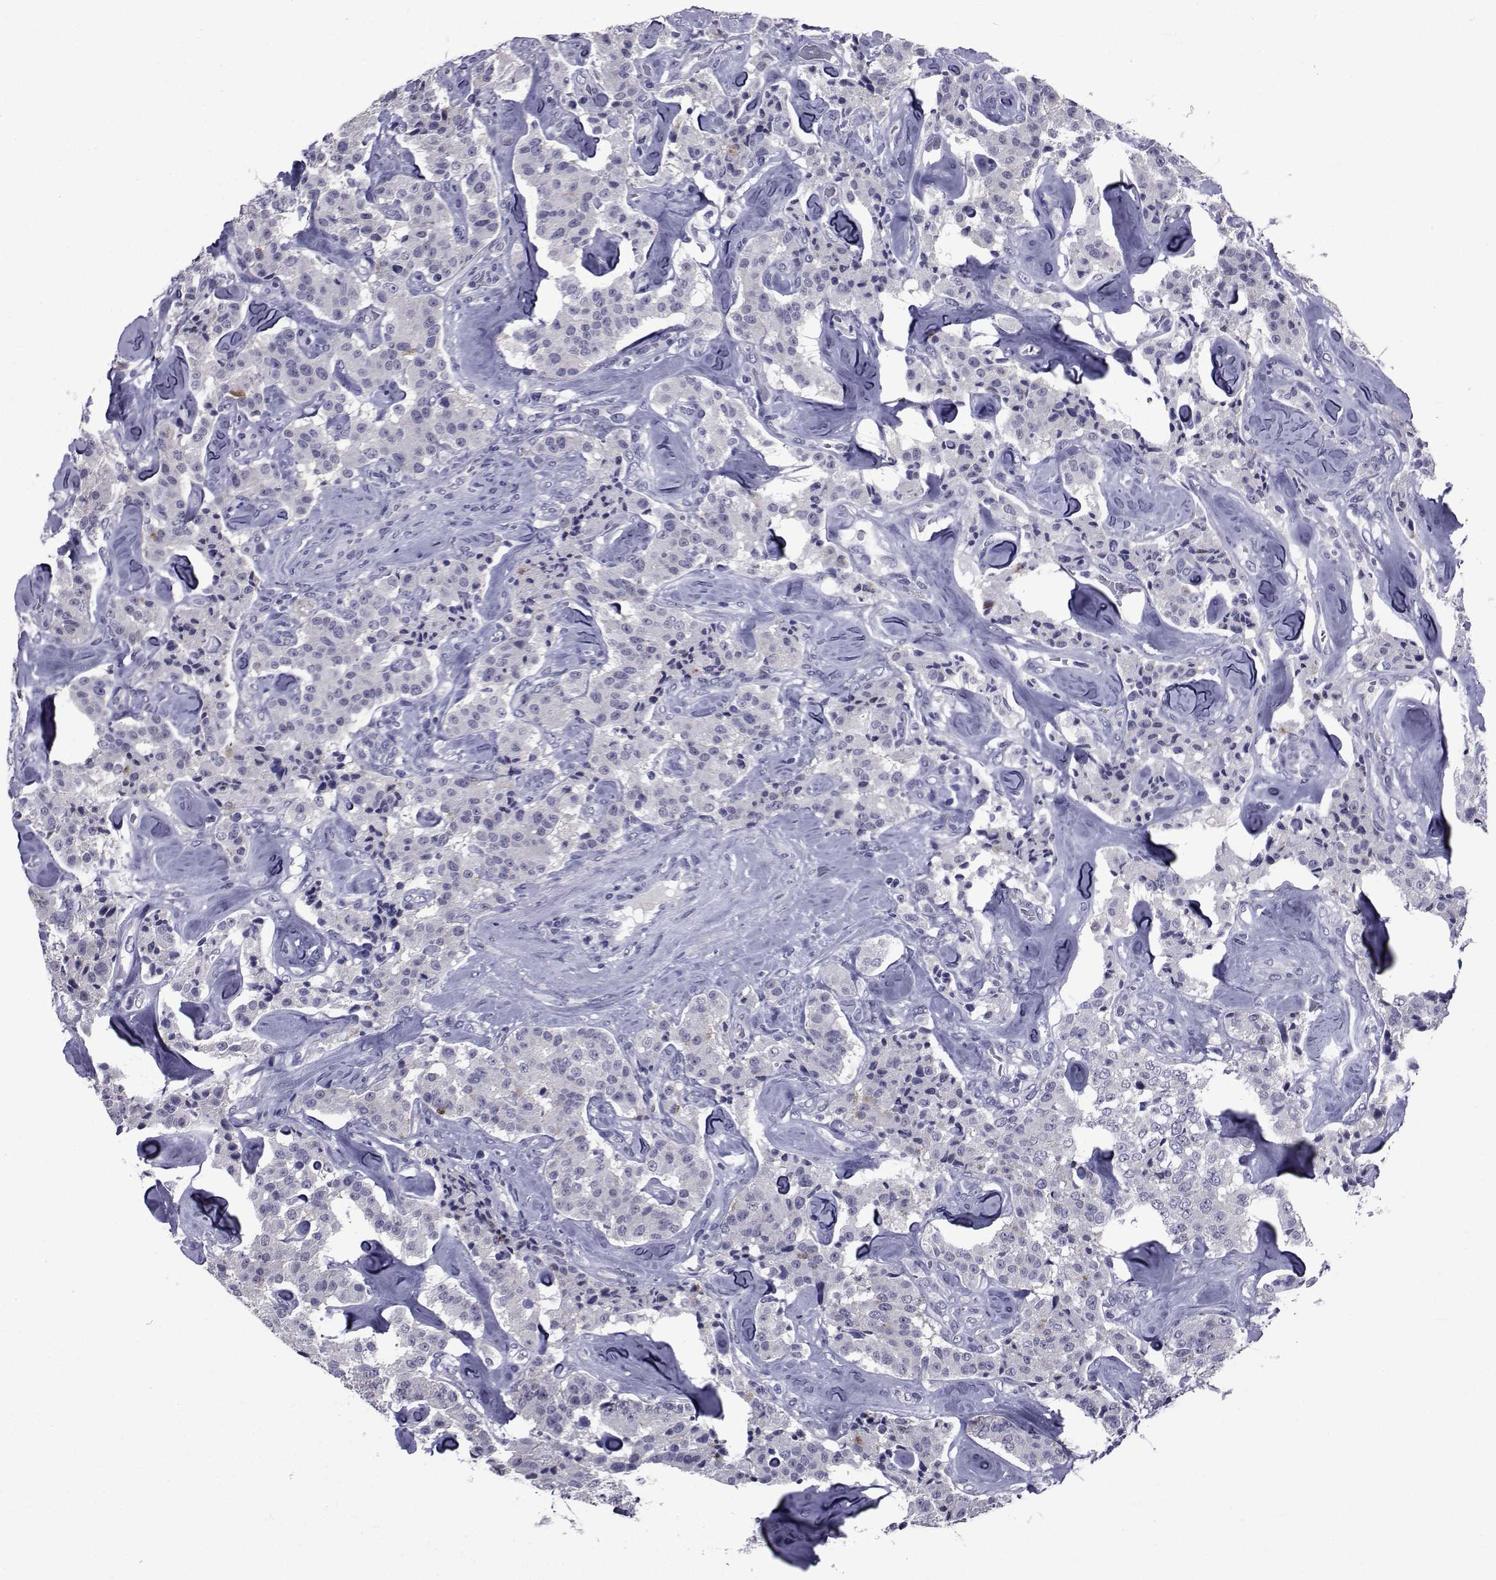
{"staining": {"intensity": "negative", "quantity": "none", "location": "none"}, "tissue": "carcinoid", "cell_type": "Tumor cells", "image_type": "cancer", "snomed": [{"axis": "morphology", "description": "Carcinoid, malignant, NOS"}, {"axis": "topography", "description": "Pancreas"}], "caption": "Image shows no protein positivity in tumor cells of carcinoid tissue.", "gene": "SEMA5B", "patient": {"sex": "male", "age": 41}}